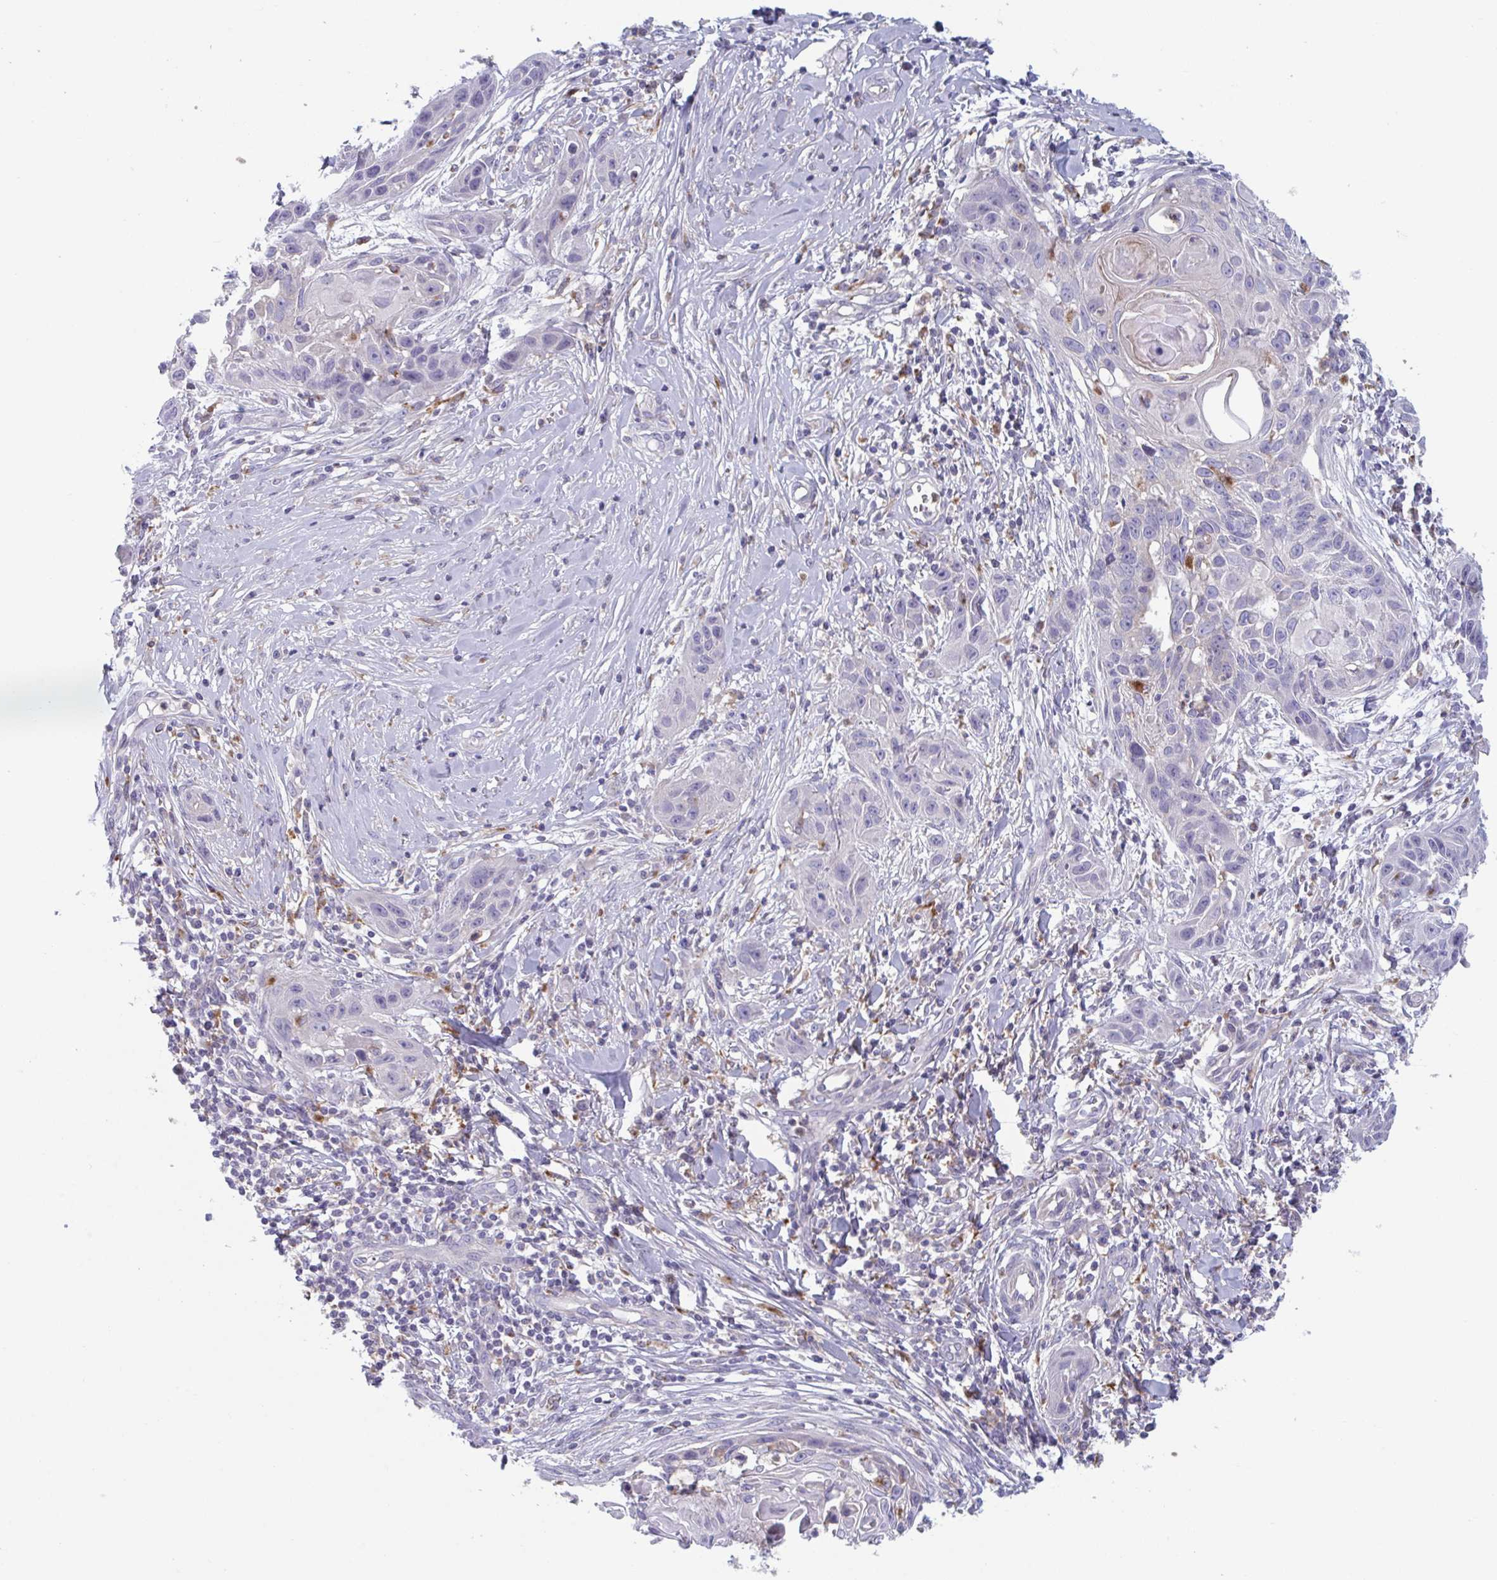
{"staining": {"intensity": "negative", "quantity": "none", "location": "none"}, "tissue": "skin cancer", "cell_type": "Tumor cells", "image_type": "cancer", "snomed": [{"axis": "morphology", "description": "Squamous cell carcinoma, NOS"}, {"axis": "topography", "description": "Skin"}, {"axis": "topography", "description": "Vulva"}], "caption": "Histopathology image shows no significant protein staining in tumor cells of skin cancer. (Brightfield microscopy of DAB (3,3'-diaminobenzidine) IHC at high magnification).", "gene": "NIPSNAP1", "patient": {"sex": "female", "age": 83}}